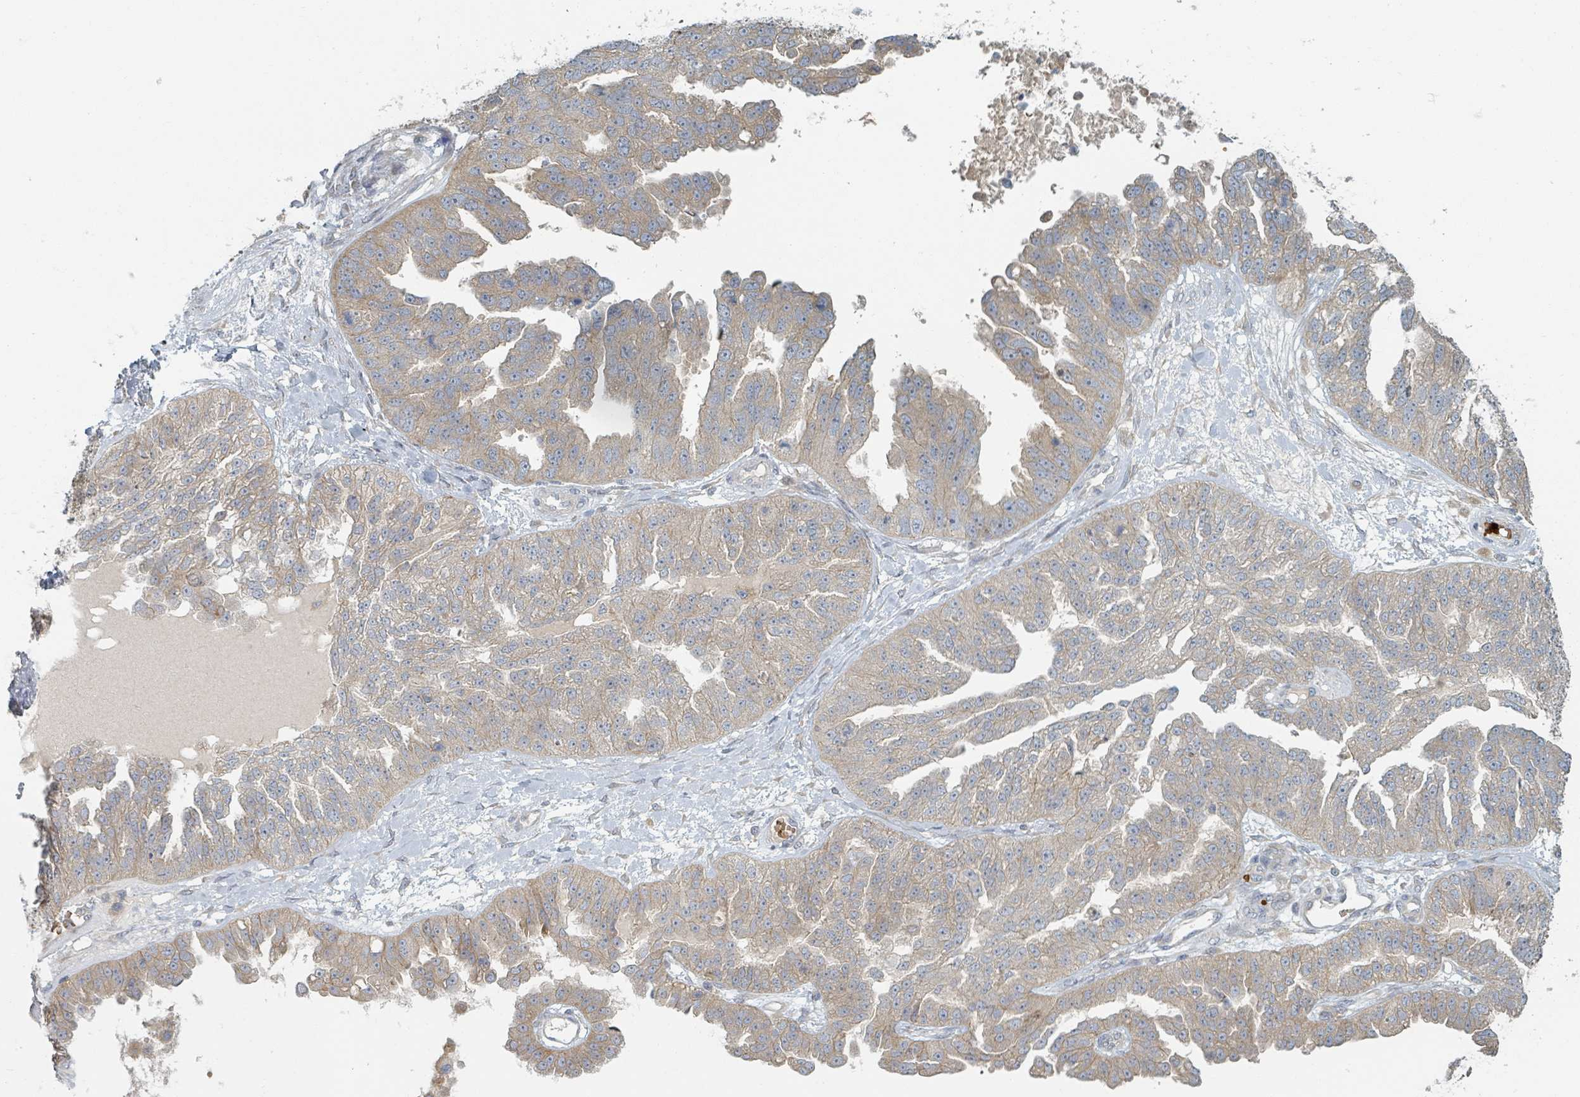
{"staining": {"intensity": "weak", "quantity": ">75%", "location": "cytoplasmic/membranous"}, "tissue": "ovarian cancer", "cell_type": "Tumor cells", "image_type": "cancer", "snomed": [{"axis": "morphology", "description": "Cystadenocarcinoma, serous, NOS"}, {"axis": "topography", "description": "Ovary"}], "caption": "This histopathology image exhibits ovarian cancer stained with immunohistochemistry (IHC) to label a protein in brown. The cytoplasmic/membranous of tumor cells show weak positivity for the protein. Nuclei are counter-stained blue.", "gene": "TRPC4AP", "patient": {"sex": "female", "age": 58}}